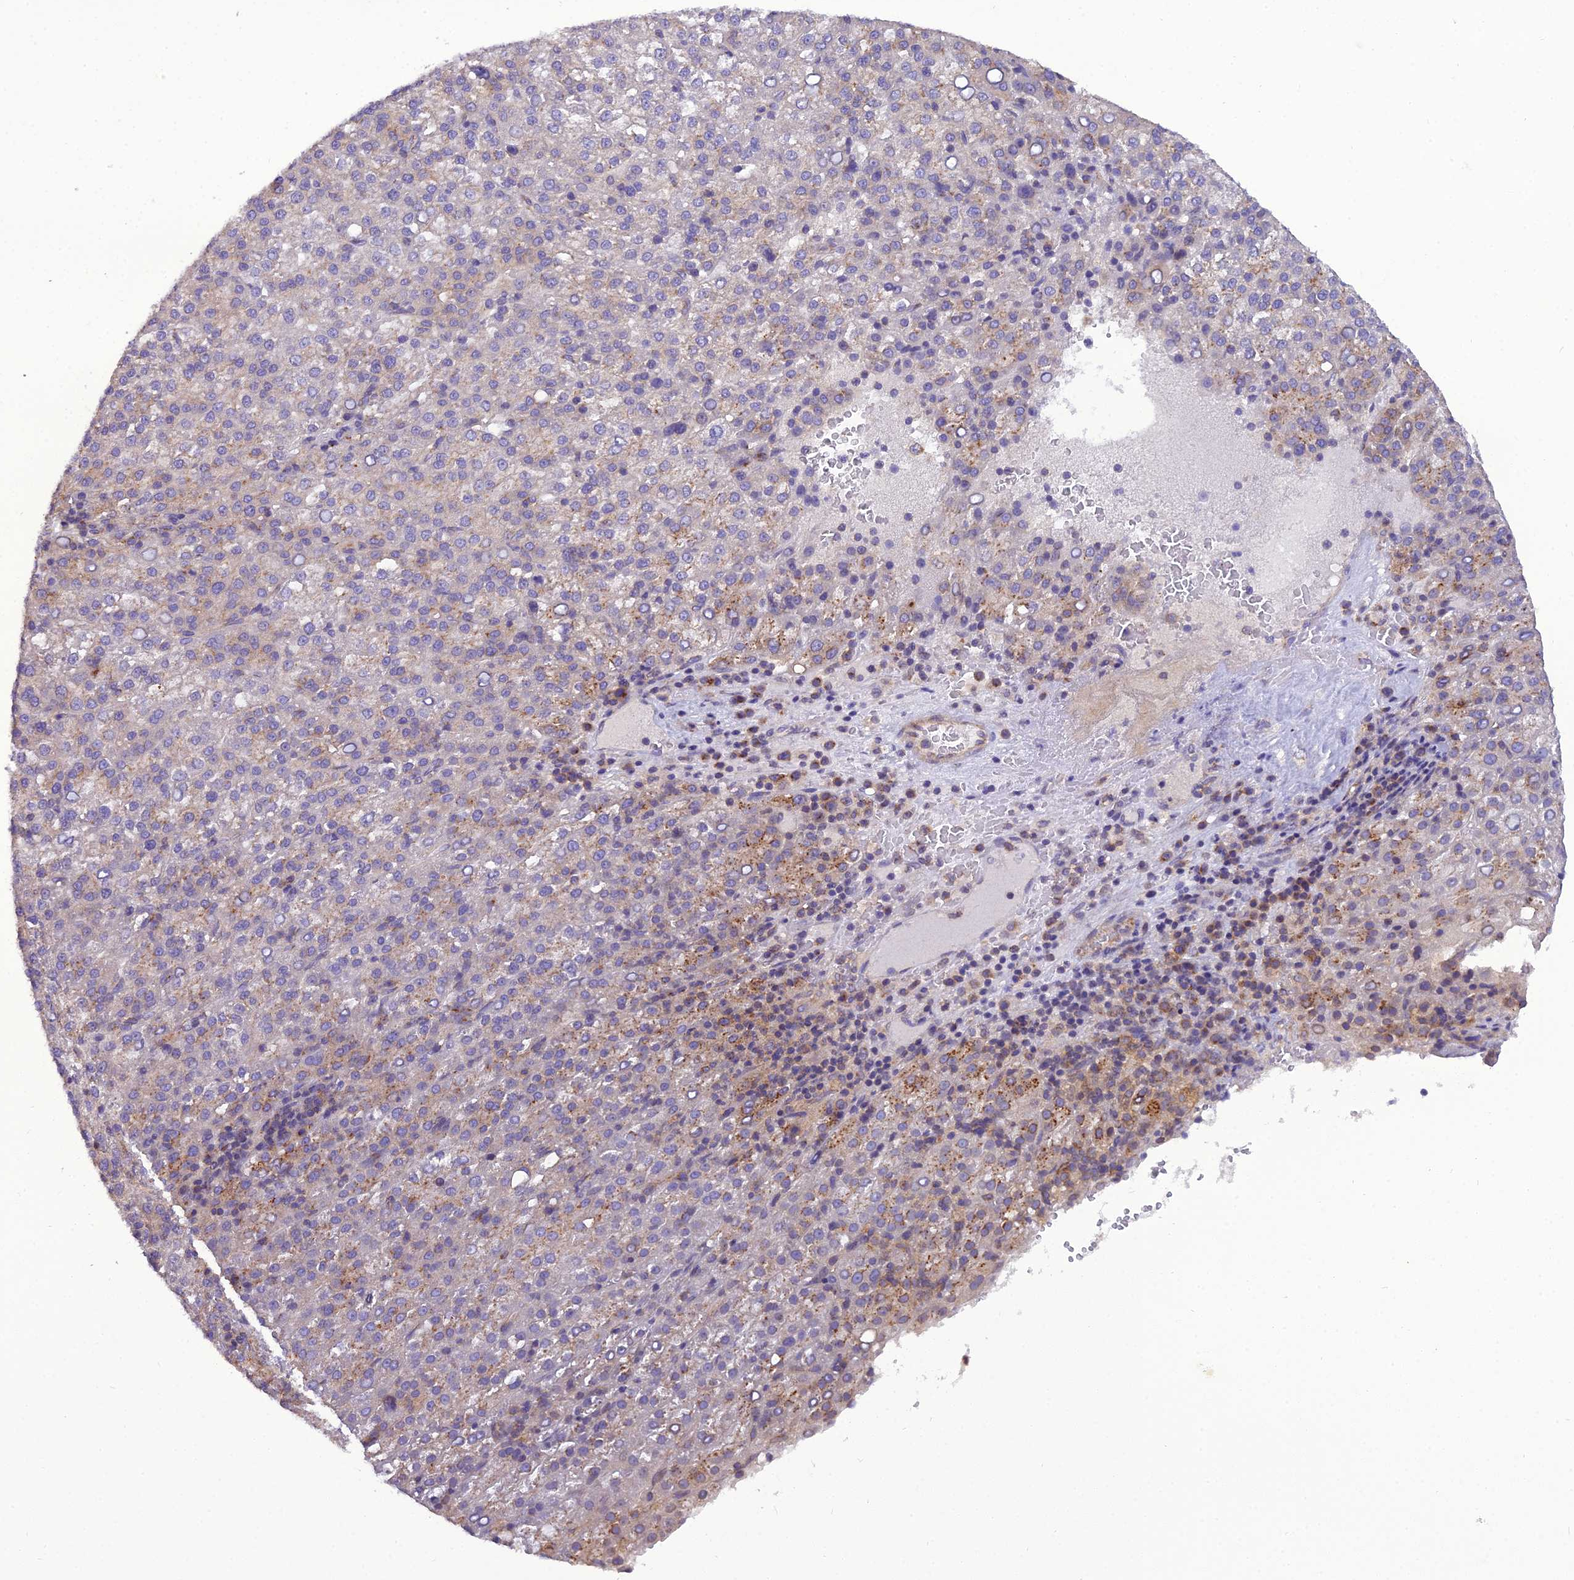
{"staining": {"intensity": "moderate", "quantity": "<25%", "location": "cytoplasmic/membranous"}, "tissue": "liver cancer", "cell_type": "Tumor cells", "image_type": "cancer", "snomed": [{"axis": "morphology", "description": "Carcinoma, Hepatocellular, NOS"}, {"axis": "topography", "description": "Liver"}], "caption": "DAB immunohistochemical staining of human liver cancer exhibits moderate cytoplasmic/membranous protein expression in about <25% of tumor cells.", "gene": "GOLPH3", "patient": {"sex": "female", "age": 58}}